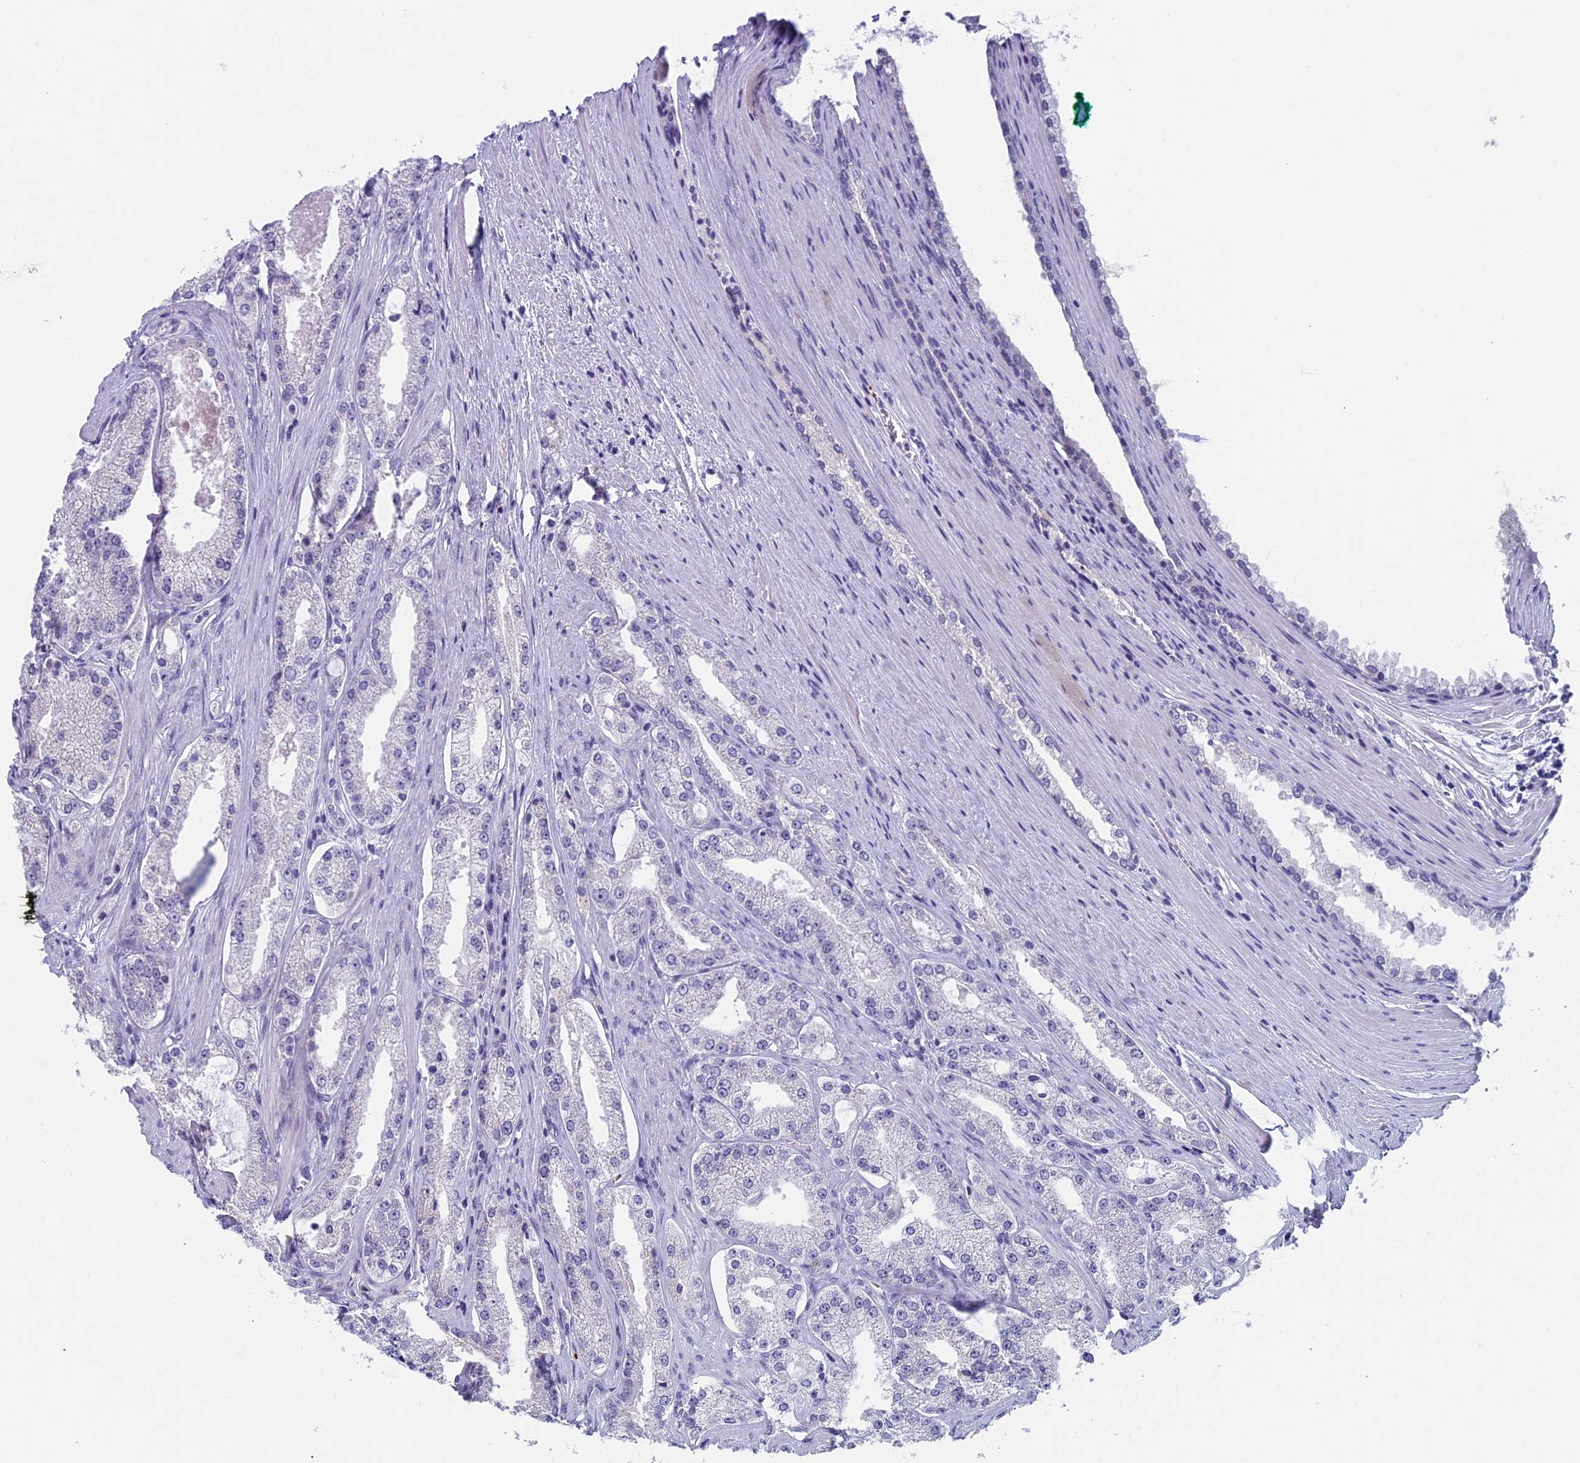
{"staining": {"intensity": "negative", "quantity": "none", "location": "none"}, "tissue": "prostate cancer", "cell_type": "Tumor cells", "image_type": "cancer", "snomed": [{"axis": "morphology", "description": "Adenocarcinoma, Low grade"}, {"axis": "topography", "description": "Prostate"}], "caption": "DAB (3,3'-diaminobenzidine) immunohistochemical staining of prostate cancer (low-grade adenocarcinoma) displays no significant expression in tumor cells. Brightfield microscopy of immunohistochemistry (IHC) stained with DAB (3,3'-diaminobenzidine) (brown) and hematoxylin (blue), captured at high magnification.", "gene": "AIFM2", "patient": {"sex": "male", "age": 69}}